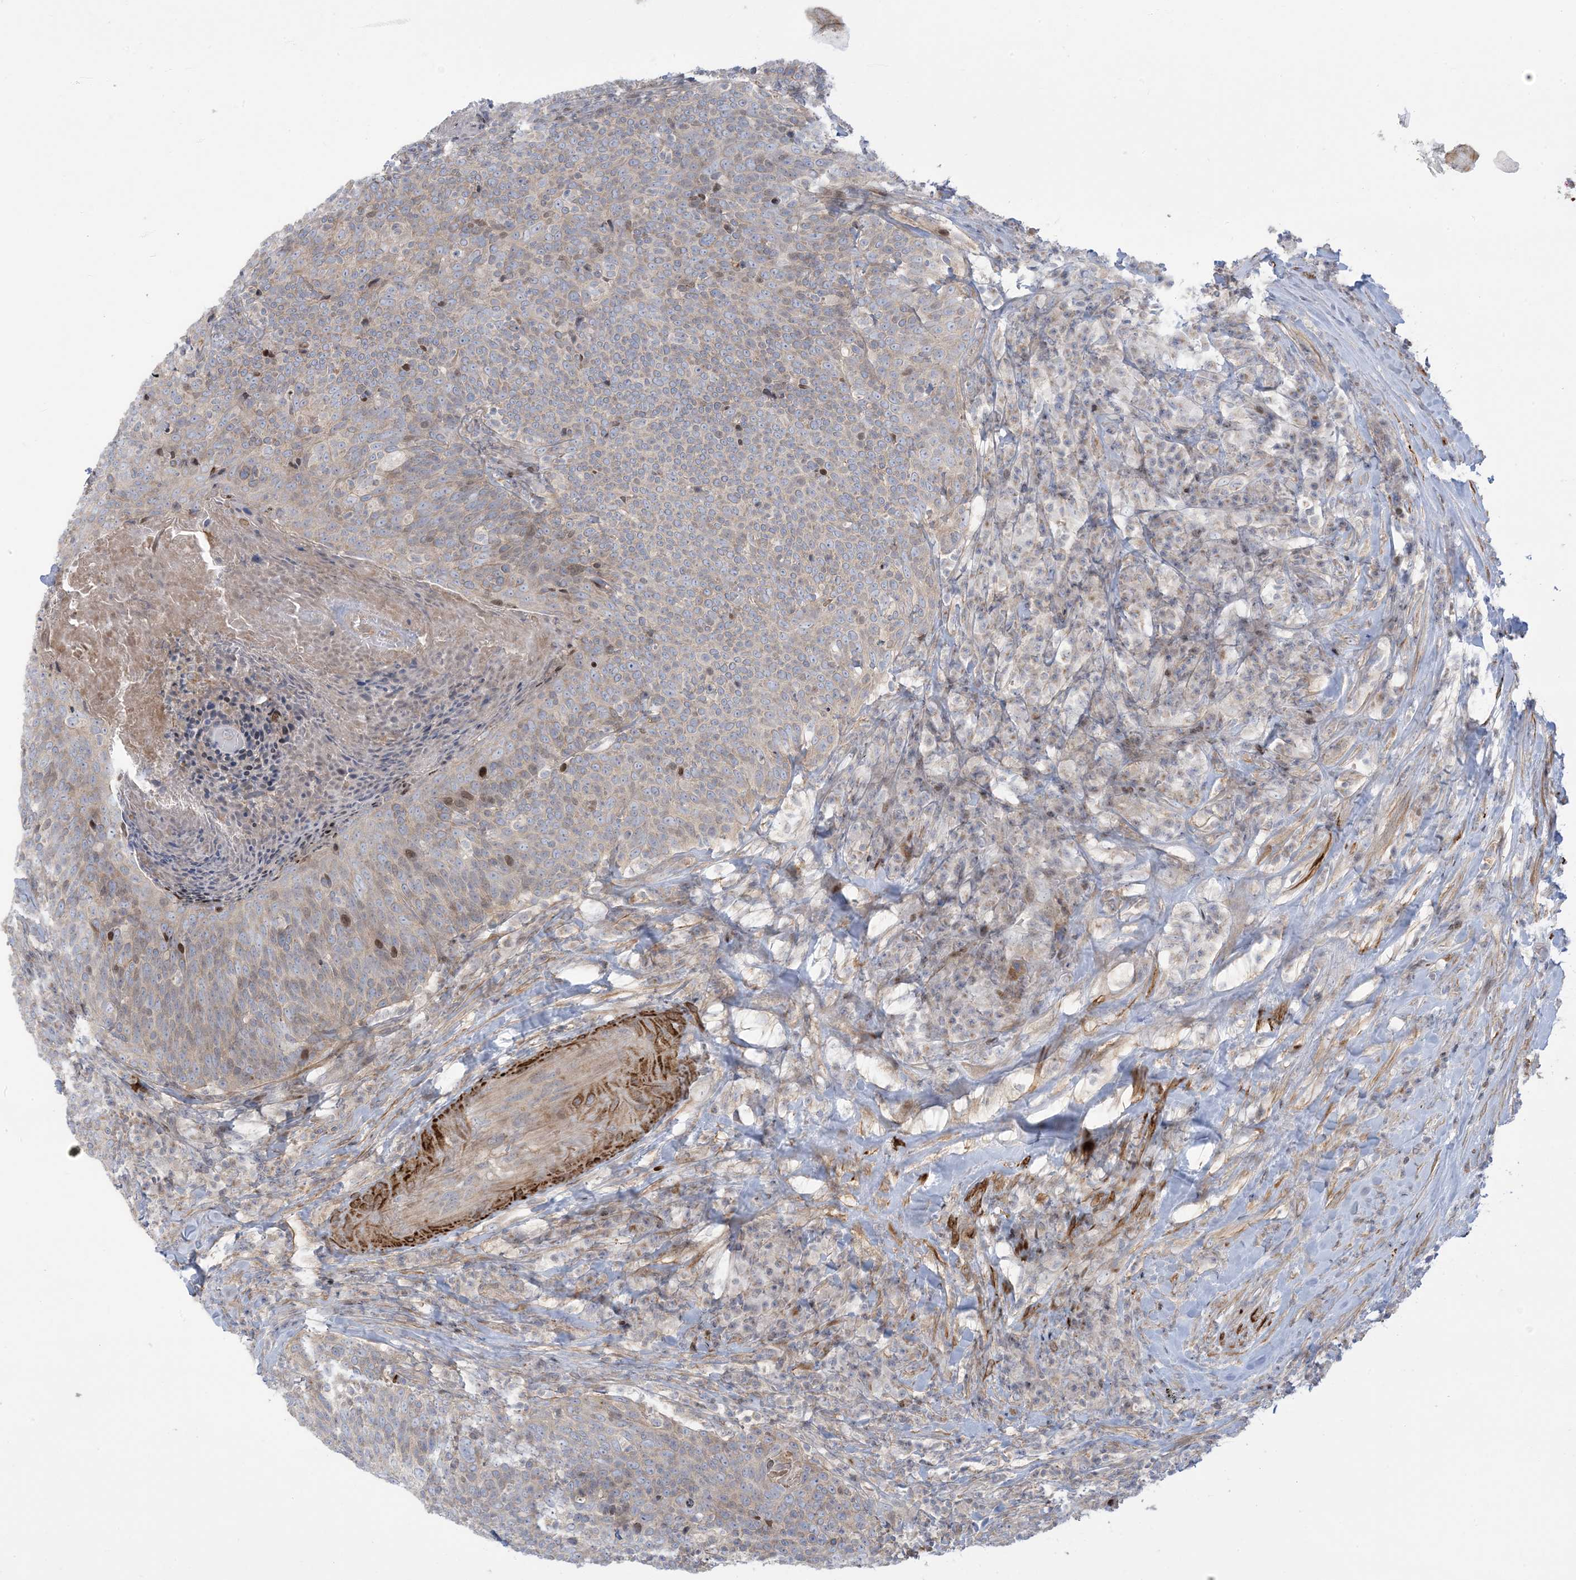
{"staining": {"intensity": "weak", "quantity": "25%-75%", "location": "cytoplasmic/membranous"}, "tissue": "head and neck cancer", "cell_type": "Tumor cells", "image_type": "cancer", "snomed": [{"axis": "morphology", "description": "Squamous cell carcinoma, NOS"}, {"axis": "morphology", "description": "Squamous cell carcinoma, metastatic, NOS"}, {"axis": "topography", "description": "Lymph node"}, {"axis": "topography", "description": "Head-Neck"}], "caption": "Head and neck cancer (squamous cell carcinoma) stained for a protein displays weak cytoplasmic/membranous positivity in tumor cells. (DAB = brown stain, brightfield microscopy at high magnification).", "gene": "AFTPH", "patient": {"sex": "male", "age": 62}}